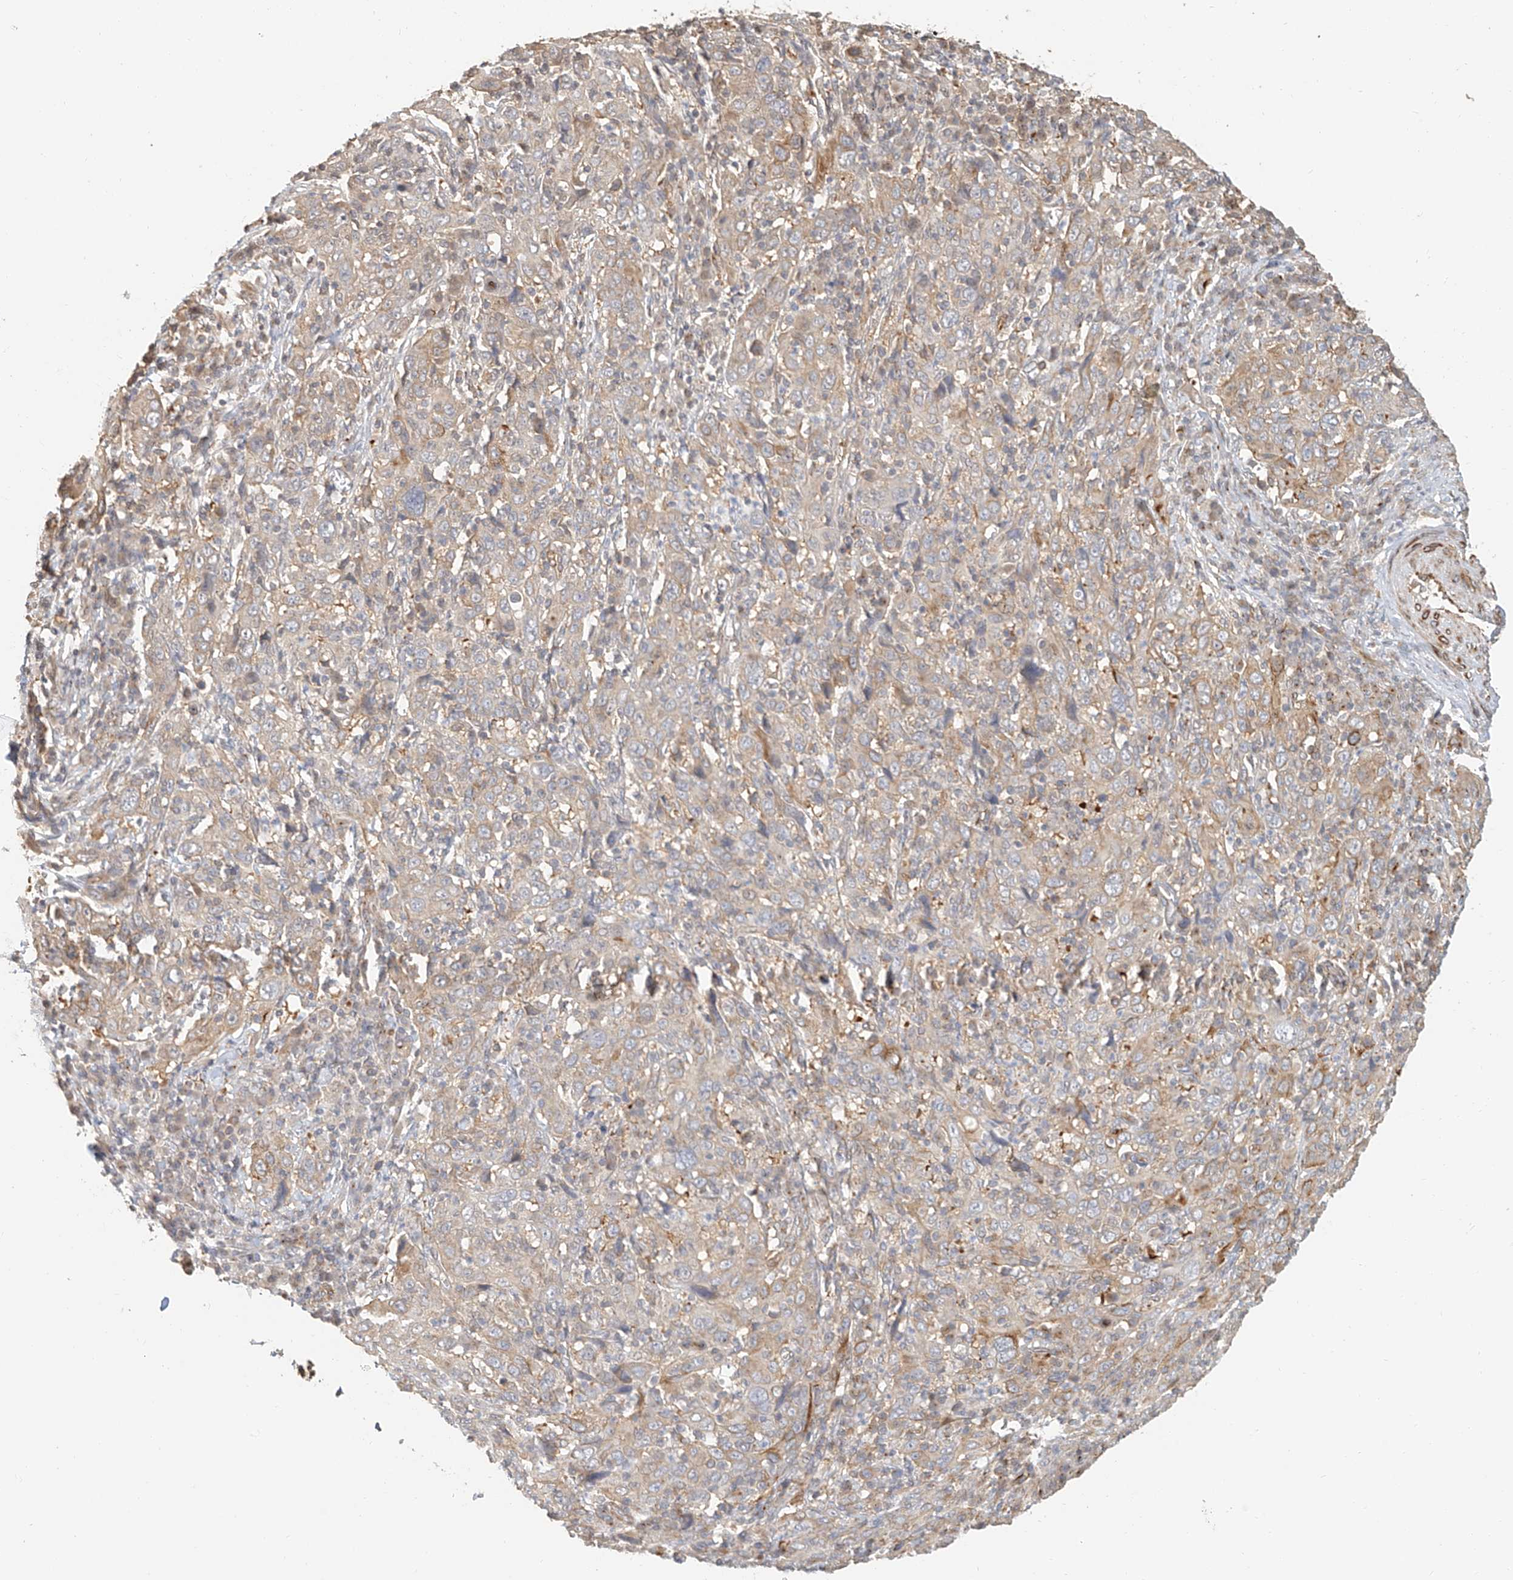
{"staining": {"intensity": "moderate", "quantity": "25%-75%", "location": "cytoplasmic/membranous"}, "tissue": "cervical cancer", "cell_type": "Tumor cells", "image_type": "cancer", "snomed": [{"axis": "morphology", "description": "Squamous cell carcinoma, NOS"}, {"axis": "topography", "description": "Cervix"}], "caption": "Squamous cell carcinoma (cervical) was stained to show a protein in brown. There is medium levels of moderate cytoplasmic/membranous positivity in approximately 25%-75% of tumor cells.", "gene": "NAP1L1", "patient": {"sex": "female", "age": 46}}